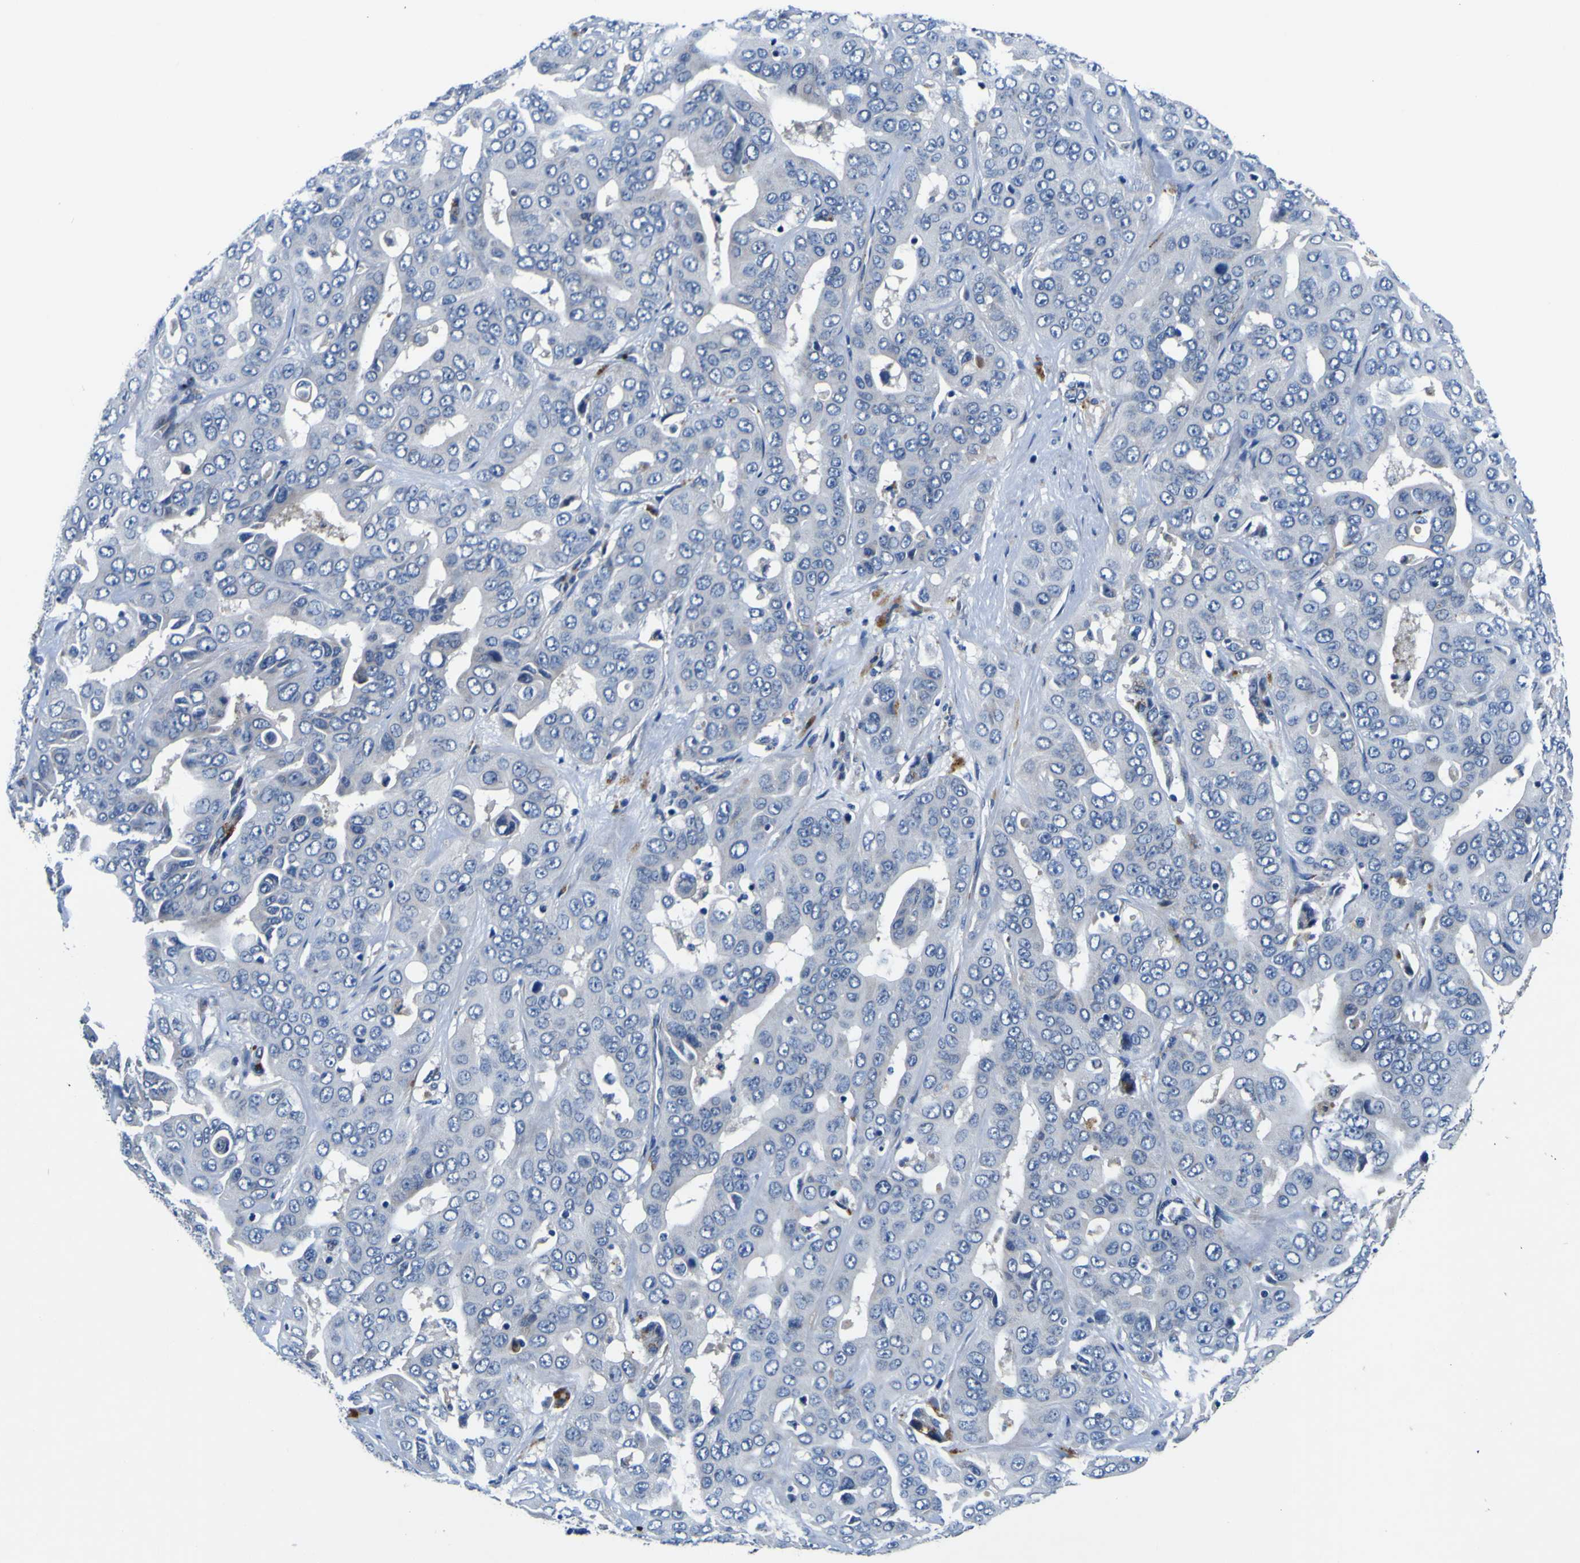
{"staining": {"intensity": "negative", "quantity": "none", "location": "none"}, "tissue": "liver cancer", "cell_type": "Tumor cells", "image_type": "cancer", "snomed": [{"axis": "morphology", "description": "Cholangiocarcinoma"}, {"axis": "topography", "description": "Liver"}], "caption": "Micrograph shows no protein staining in tumor cells of cholangiocarcinoma (liver) tissue.", "gene": "AGAP3", "patient": {"sex": "female", "age": 52}}